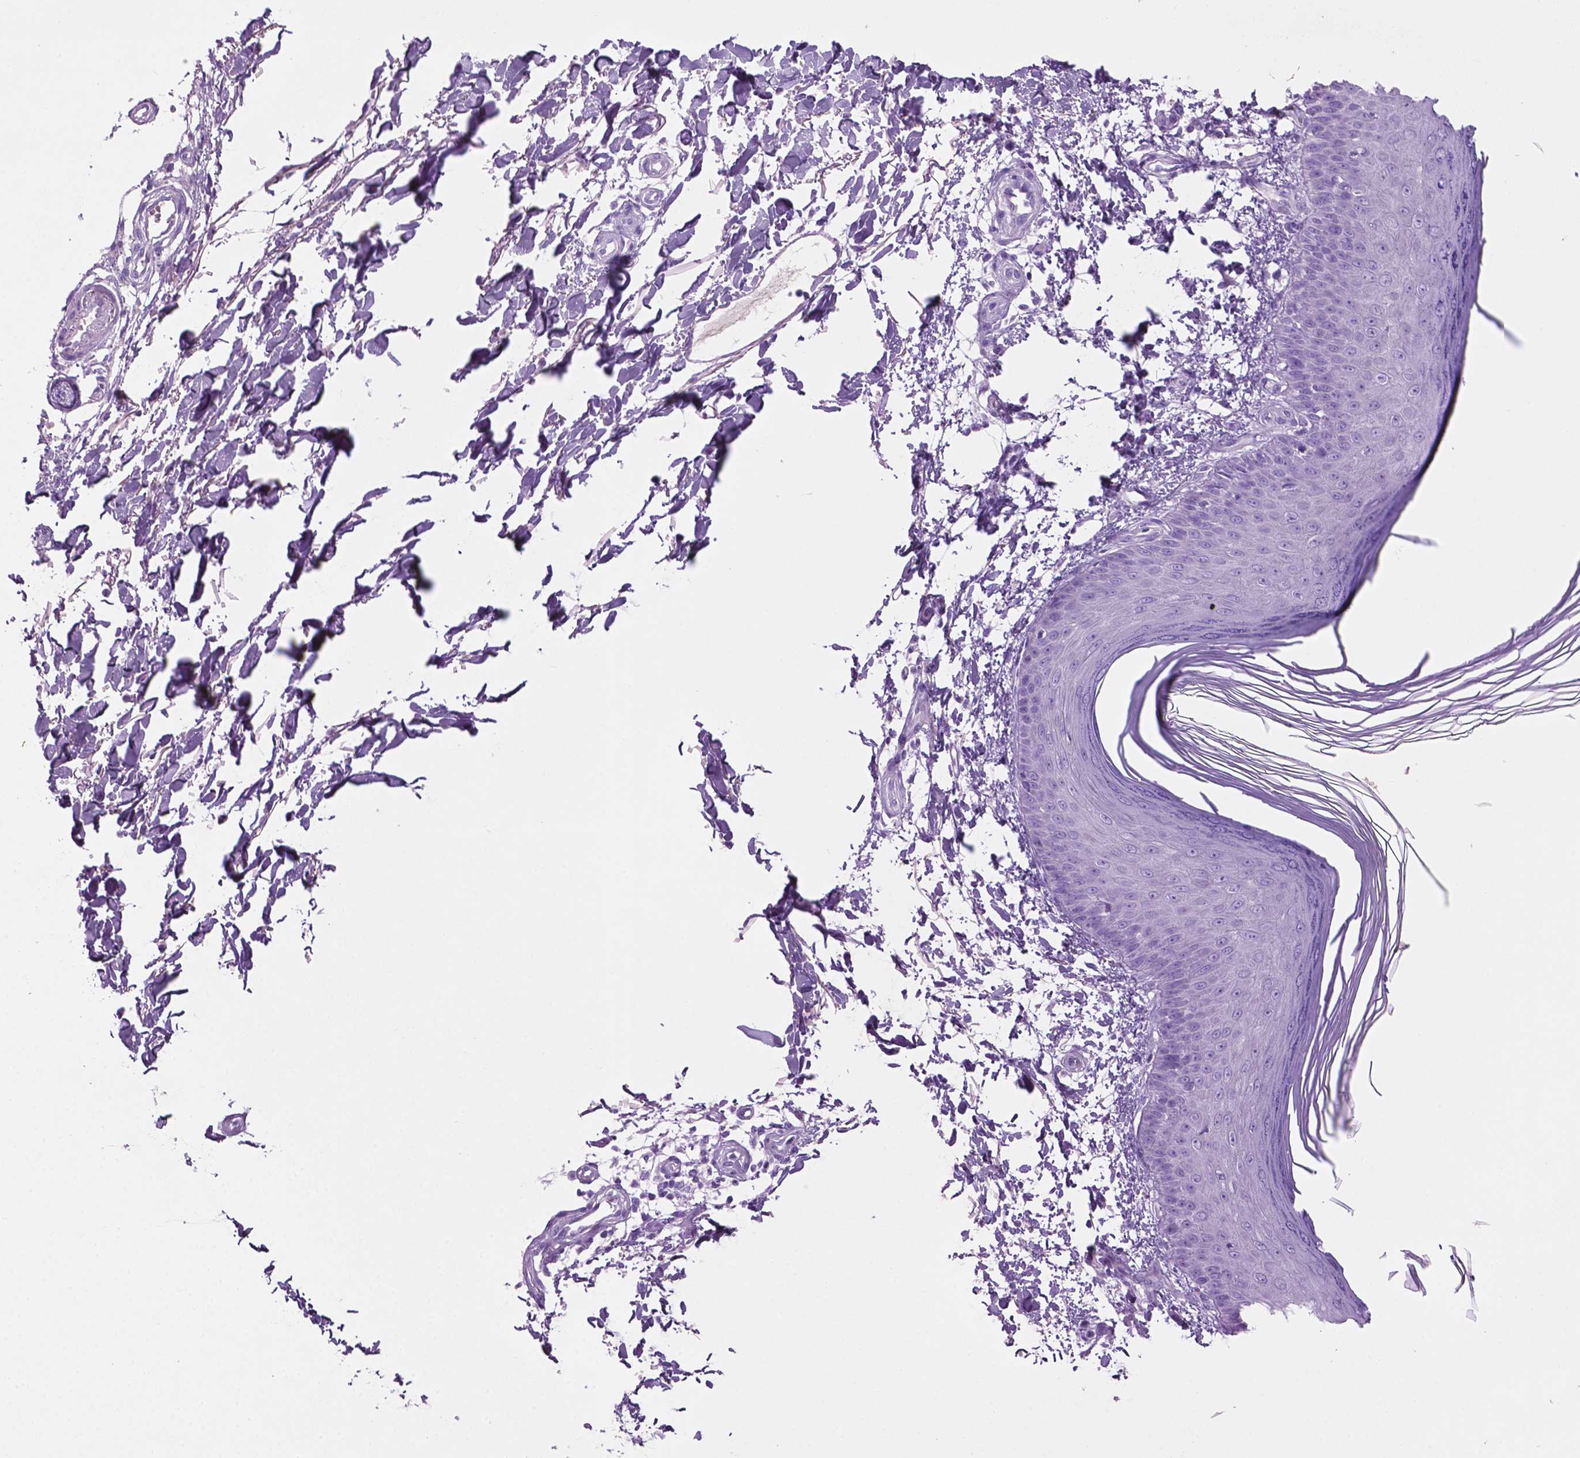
{"staining": {"intensity": "negative", "quantity": "none", "location": "none"}, "tissue": "skin", "cell_type": "Fibroblasts", "image_type": "normal", "snomed": [{"axis": "morphology", "description": "Normal tissue, NOS"}, {"axis": "topography", "description": "Skin"}], "caption": "High power microscopy image of an IHC histopathology image of unremarkable skin, revealing no significant expression in fibroblasts.", "gene": "POU4F1", "patient": {"sex": "female", "age": 62}}